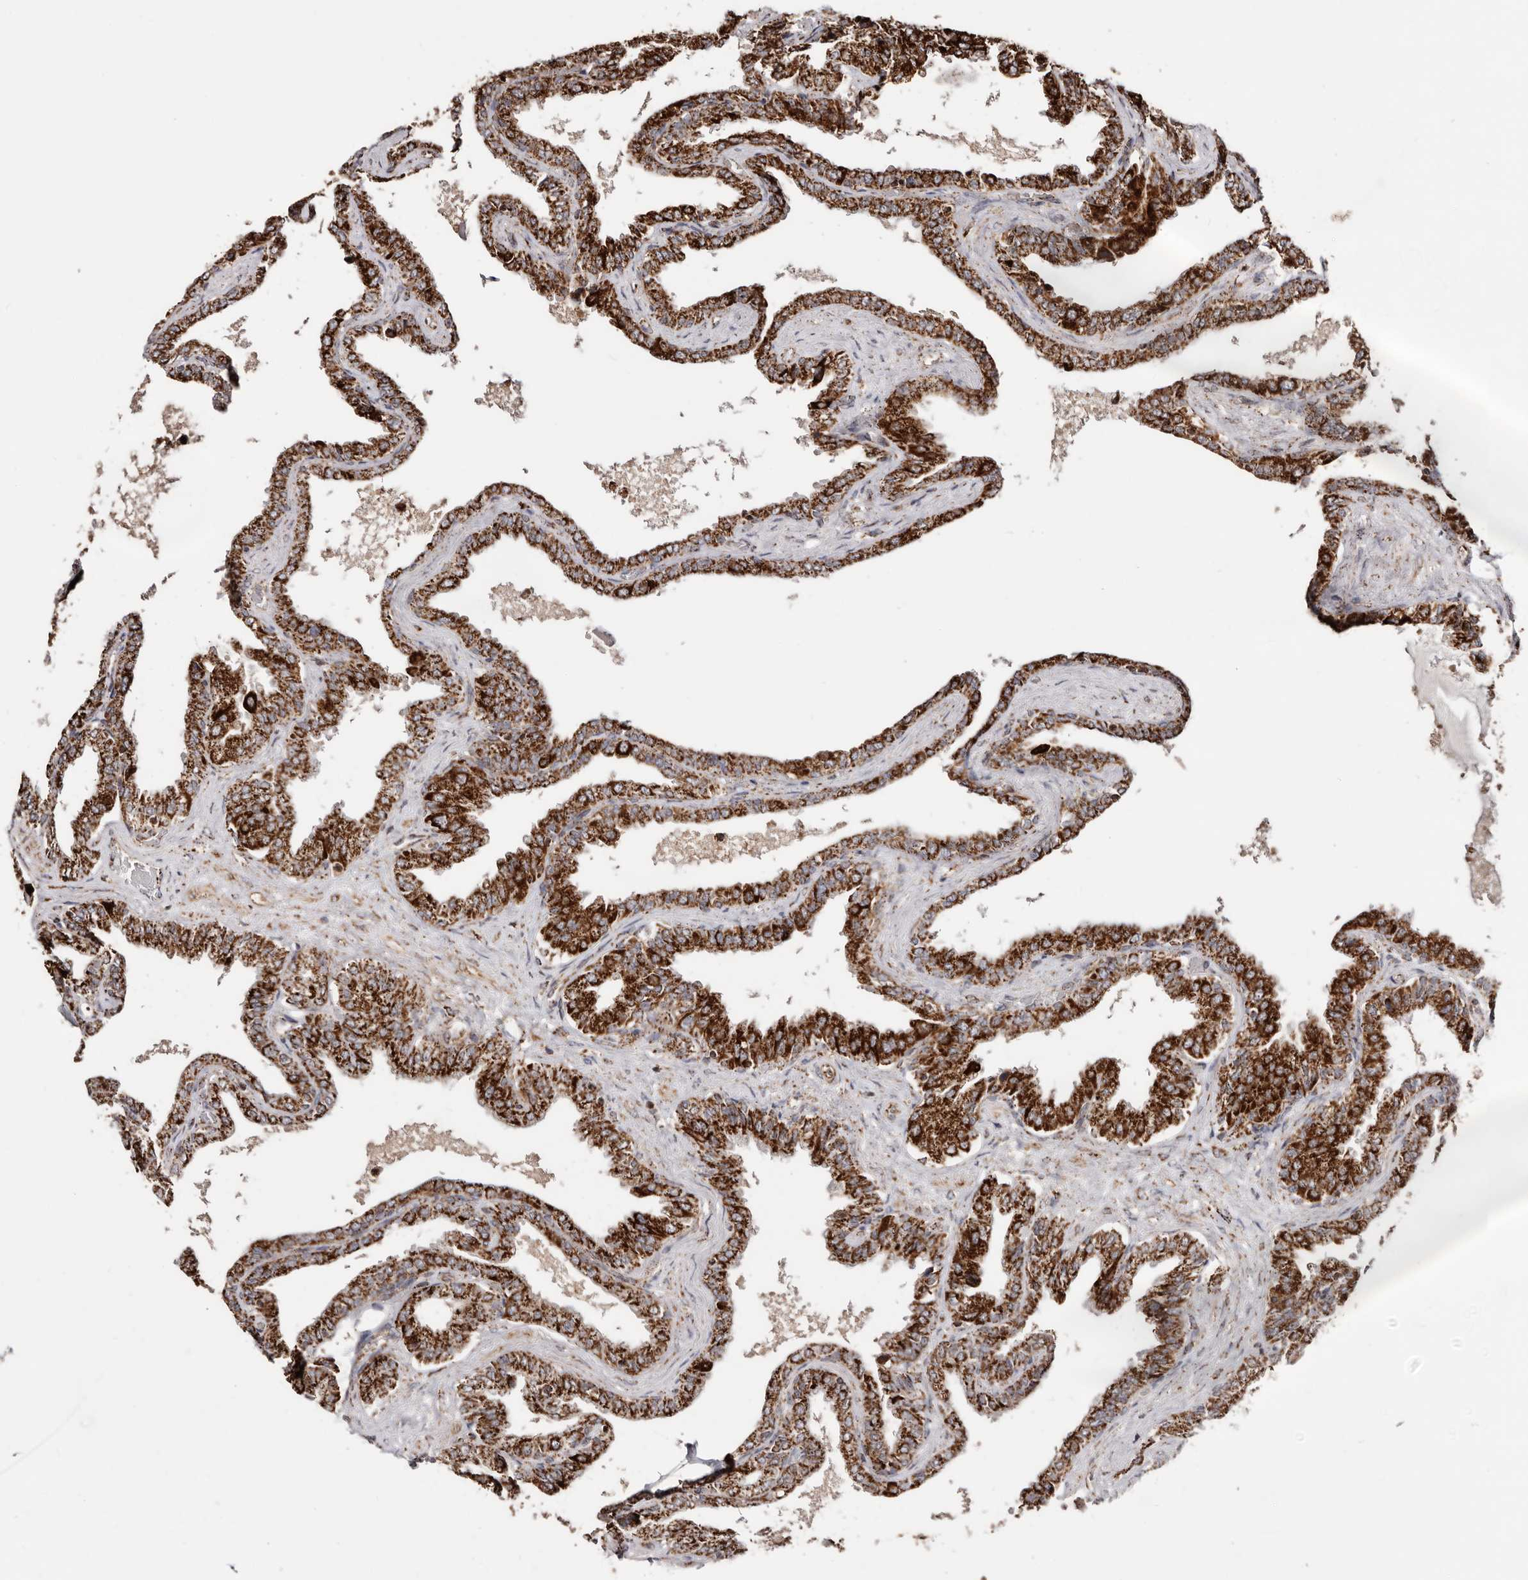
{"staining": {"intensity": "strong", "quantity": ">75%", "location": "cytoplasmic/membranous"}, "tissue": "seminal vesicle", "cell_type": "Glandular cells", "image_type": "normal", "snomed": [{"axis": "morphology", "description": "Normal tissue, NOS"}, {"axis": "topography", "description": "Seminal veicle"}], "caption": "This is a photomicrograph of immunohistochemistry (IHC) staining of benign seminal vesicle, which shows strong positivity in the cytoplasmic/membranous of glandular cells.", "gene": "PRKACB", "patient": {"sex": "male", "age": 46}}